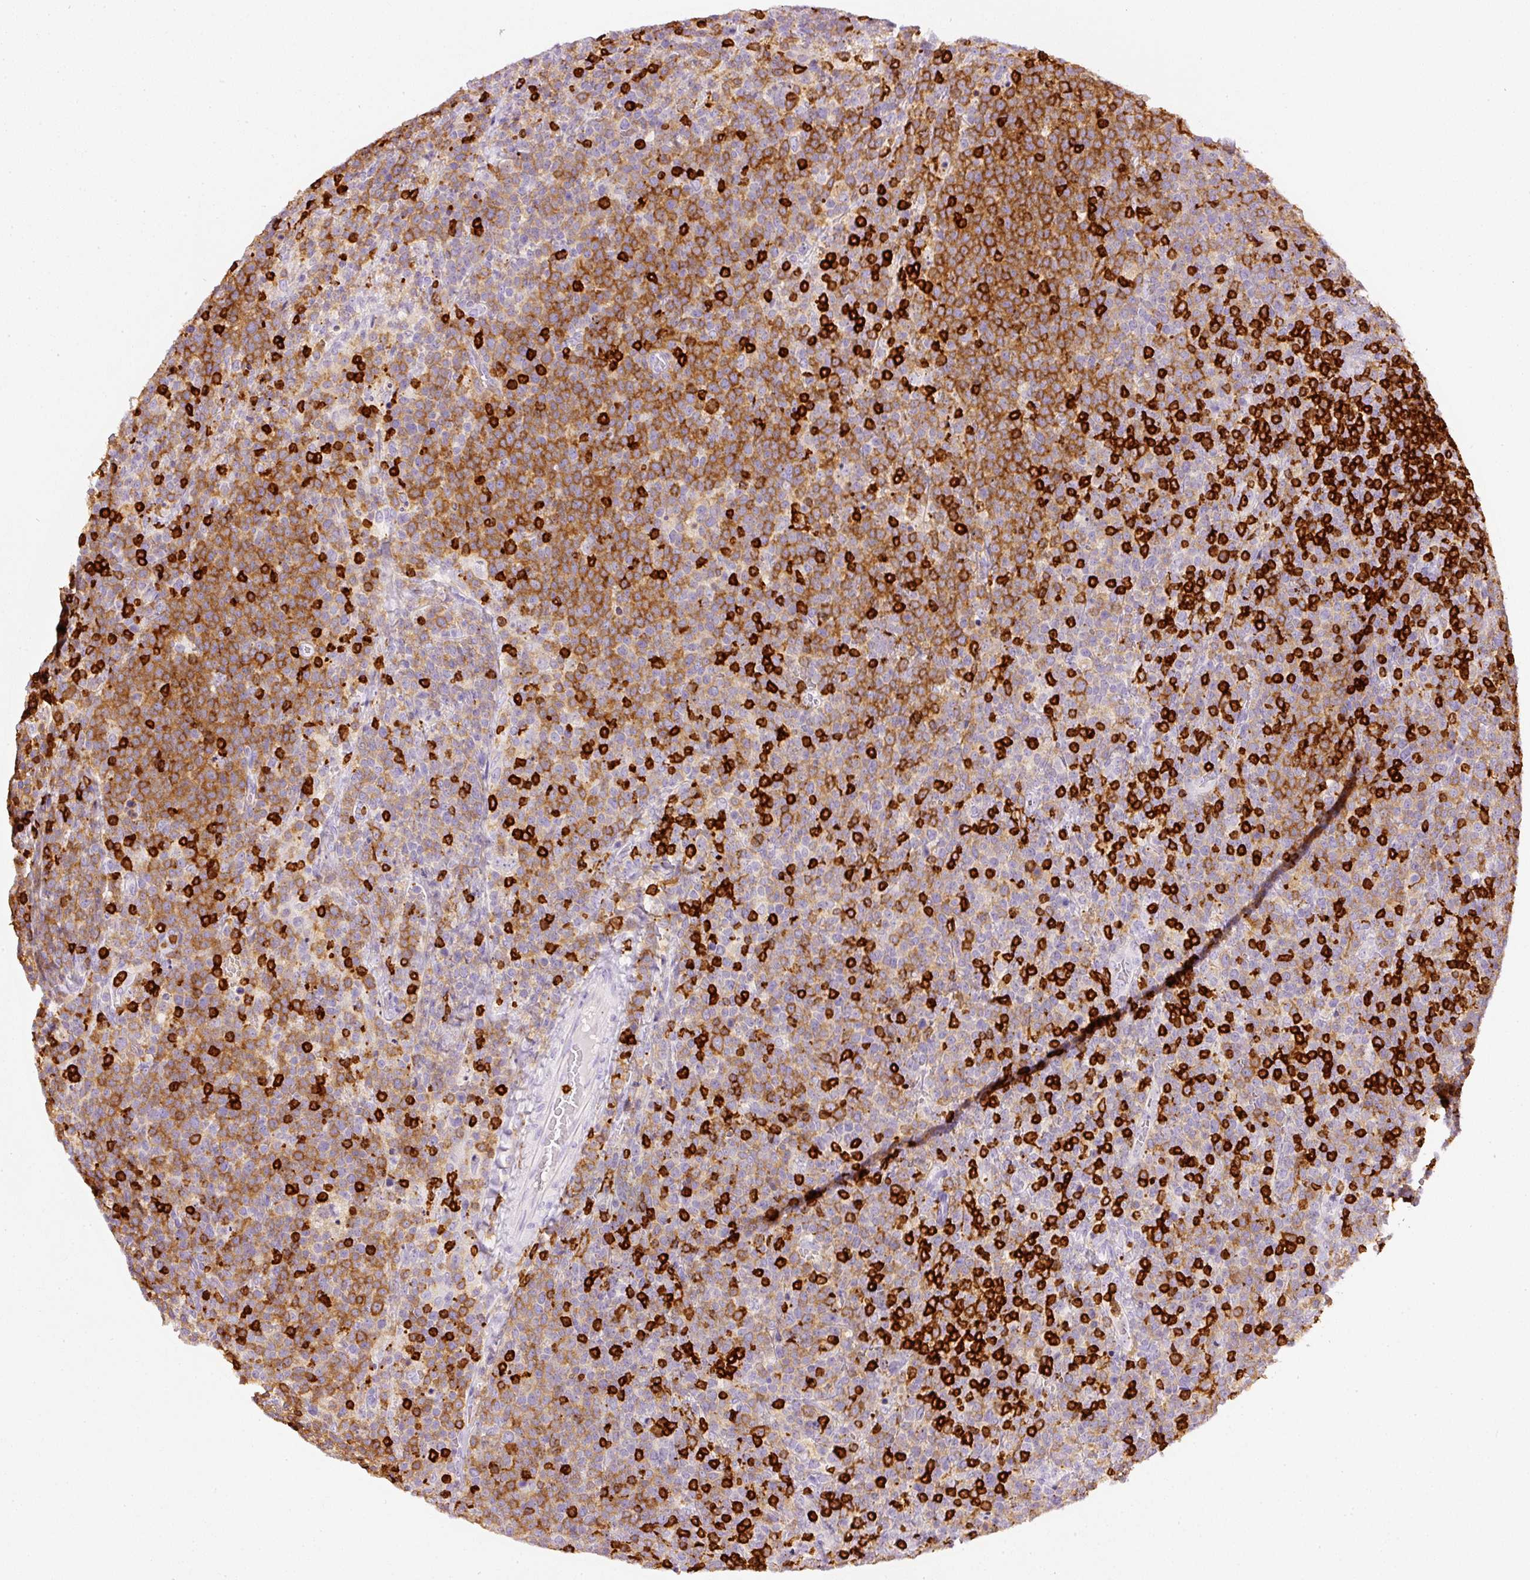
{"staining": {"intensity": "moderate", "quantity": "25%-75%", "location": "cytoplasmic/membranous"}, "tissue": "lymphoma", "cell_type": "Tumor cells", "image_type": "cancer", "snomed": [{"axis": "morphology", "description": "Malignant lymphoma, non-Hodgkin's type, High grade"}, {"axis": "topography", "description": "Lymph node"}], "caption": "About 25%-75% of tumor cells in malignant lymphoma, non-Hodgkin's type (high-grade) exhibit moderate cytoplasmic/membranous protein positivity as visualized by brown immunohistochemical staining.", "gene": "EVL", "patient": {"sex": "male", "age": 61}}